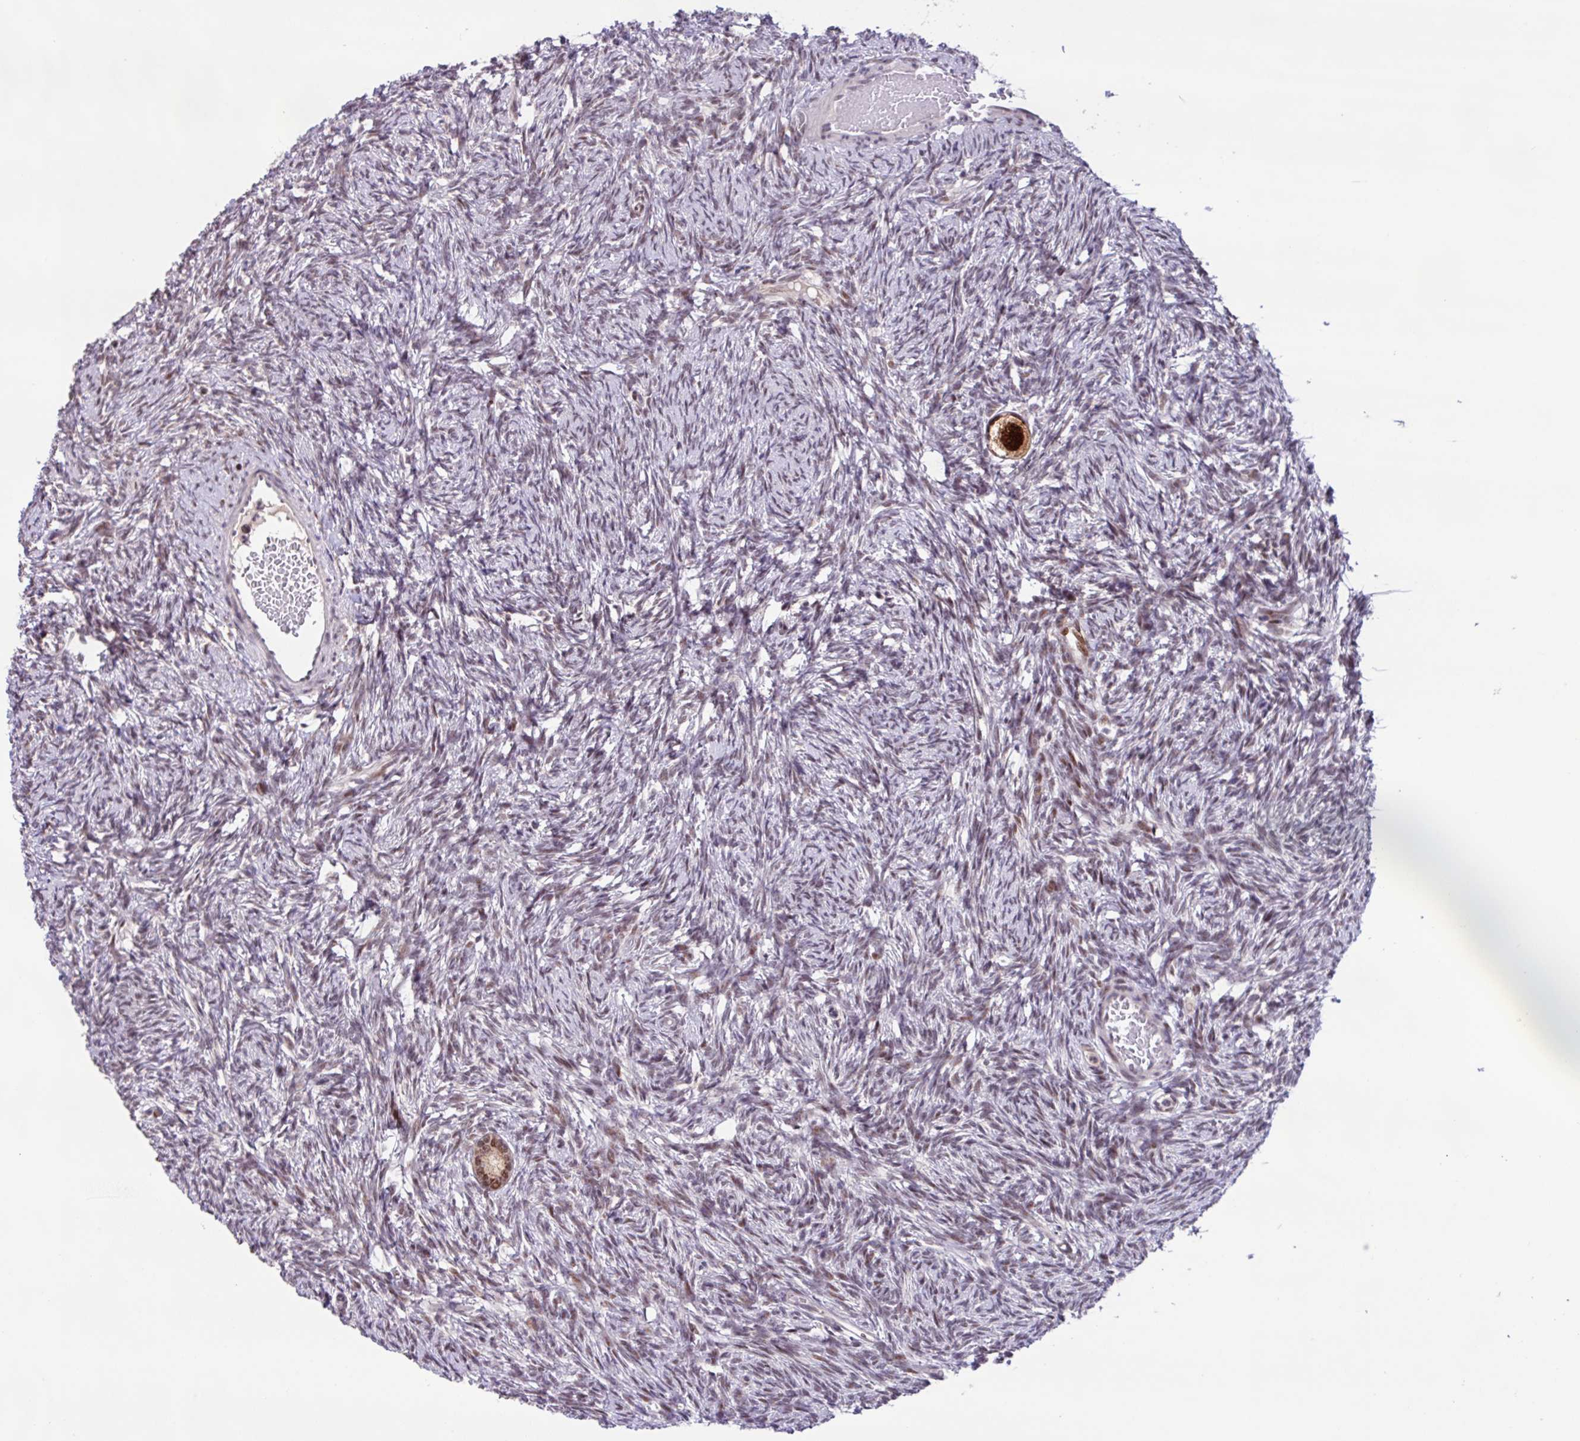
{"staining": {"intensity": "strong", "quantity": ">75%", "location": "cytoplasmic/membranous,nuclear"}, "tissue": "ovary", "cell_type": "Follicle cells", "image_type": "normal", "snomed": [{"axis": "morphology", "description": "Normal tissue, NOS"}, {"axis": "topography", "description": "Ovary"}], "caption": "Ovary stained with immunohistochemistry (IHC) demonstrates strong cytoplasmic/membranous,nuclear expression in about >75% of follicle cells.", "gene": "BRD3", "patient": {"sex": "female", "age": 33}}